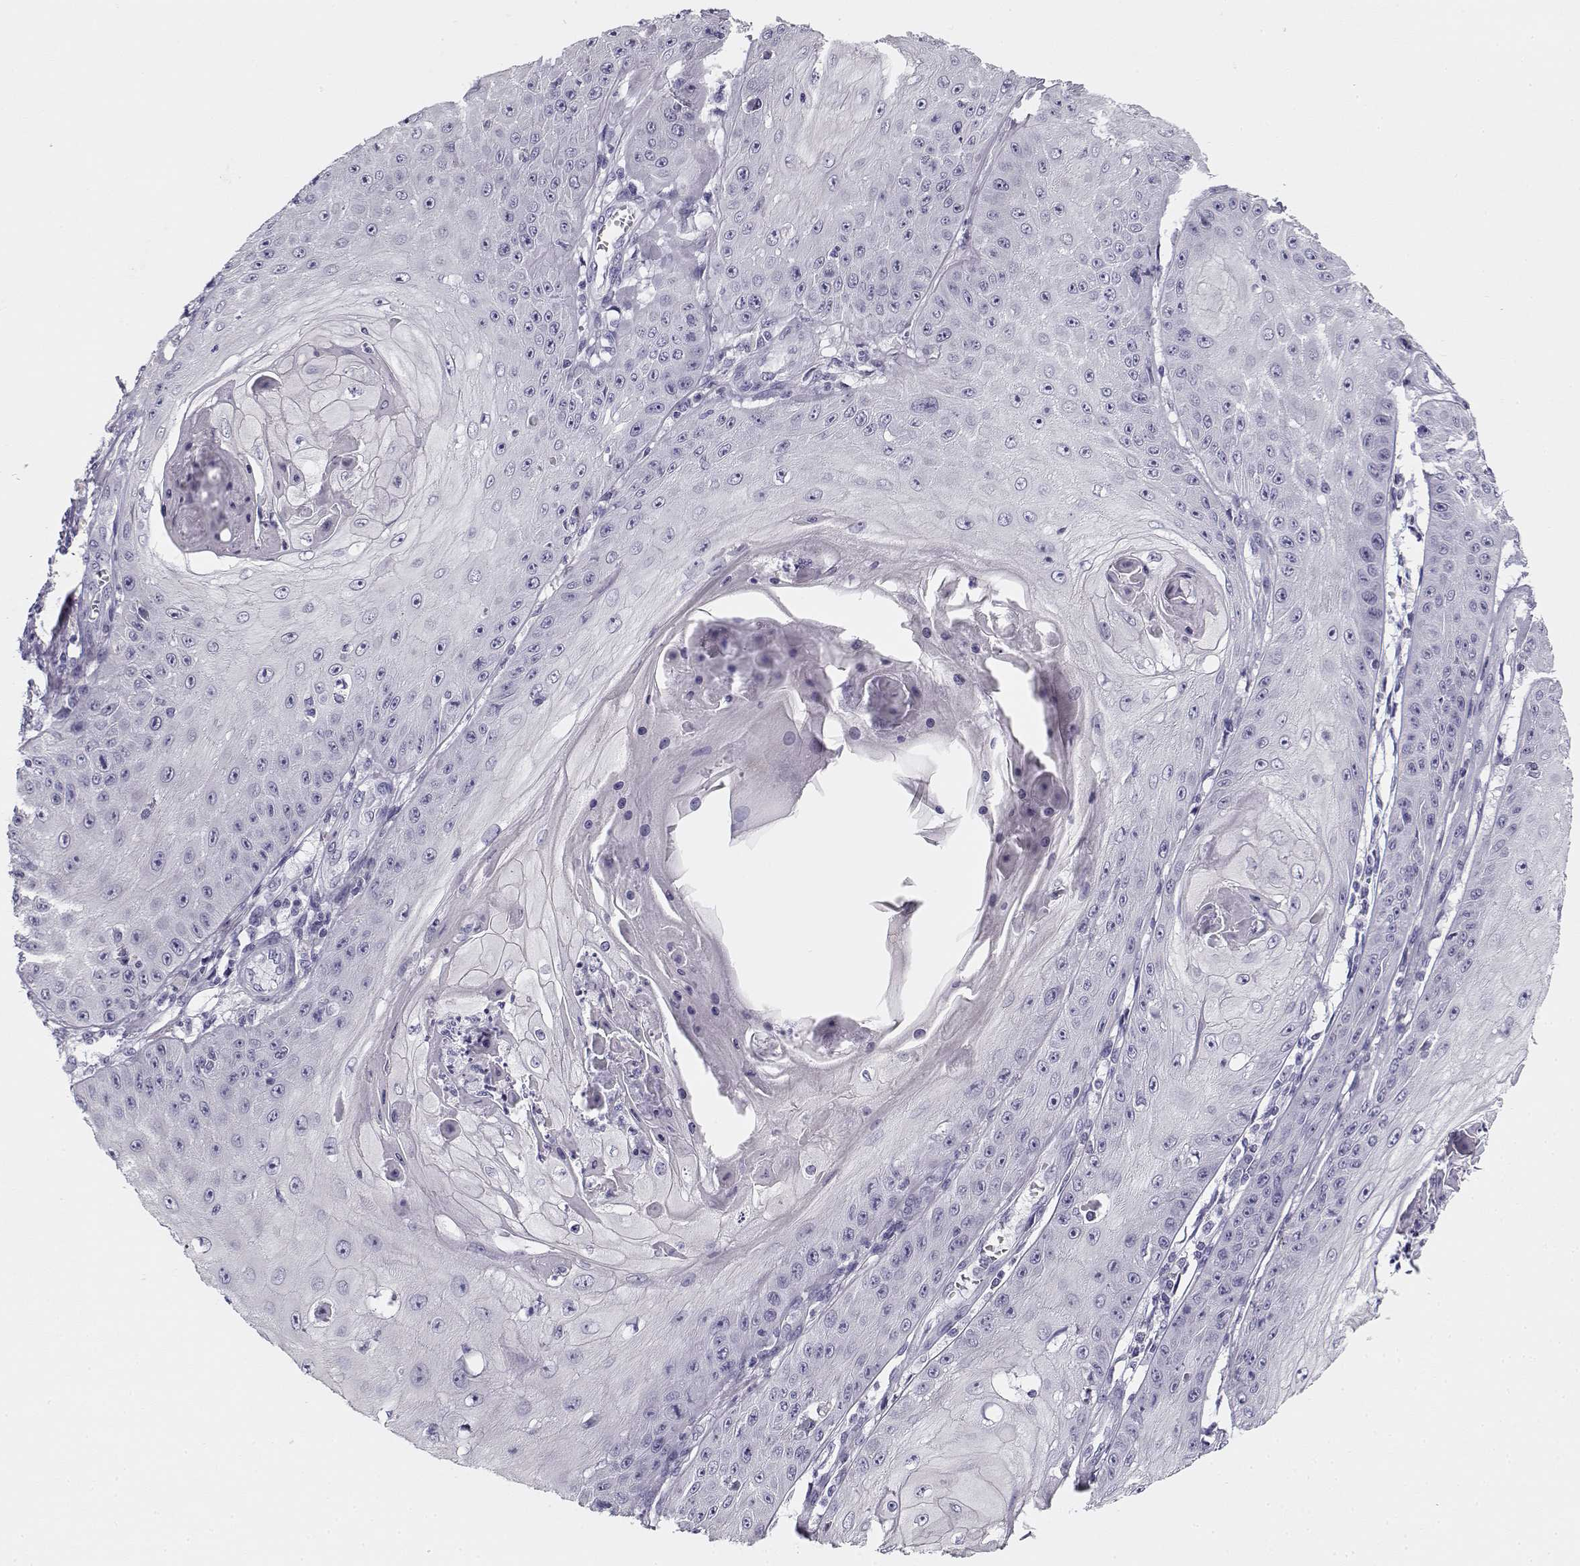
{"staining": {"intensity": "negative", "quantity": "none", "location": "none"}, "tissue": "skin cancer", "cell_type": "Tumor cells", "image_type": "cancer", "snomed": [{"axis": "morphology", "description": "Squamous cell carcinoma, NOS"}, {"axis": "topography", "description": "Skin"}], "caption": "Immunohistochemistry (IHC) of human skin cancer (squamous cell carcinoma) displays no staining in tumor cells. Nuclei are stained in blue.", "gene": "CREB3L3", "patient": {"sex": "male", "age": 70}}